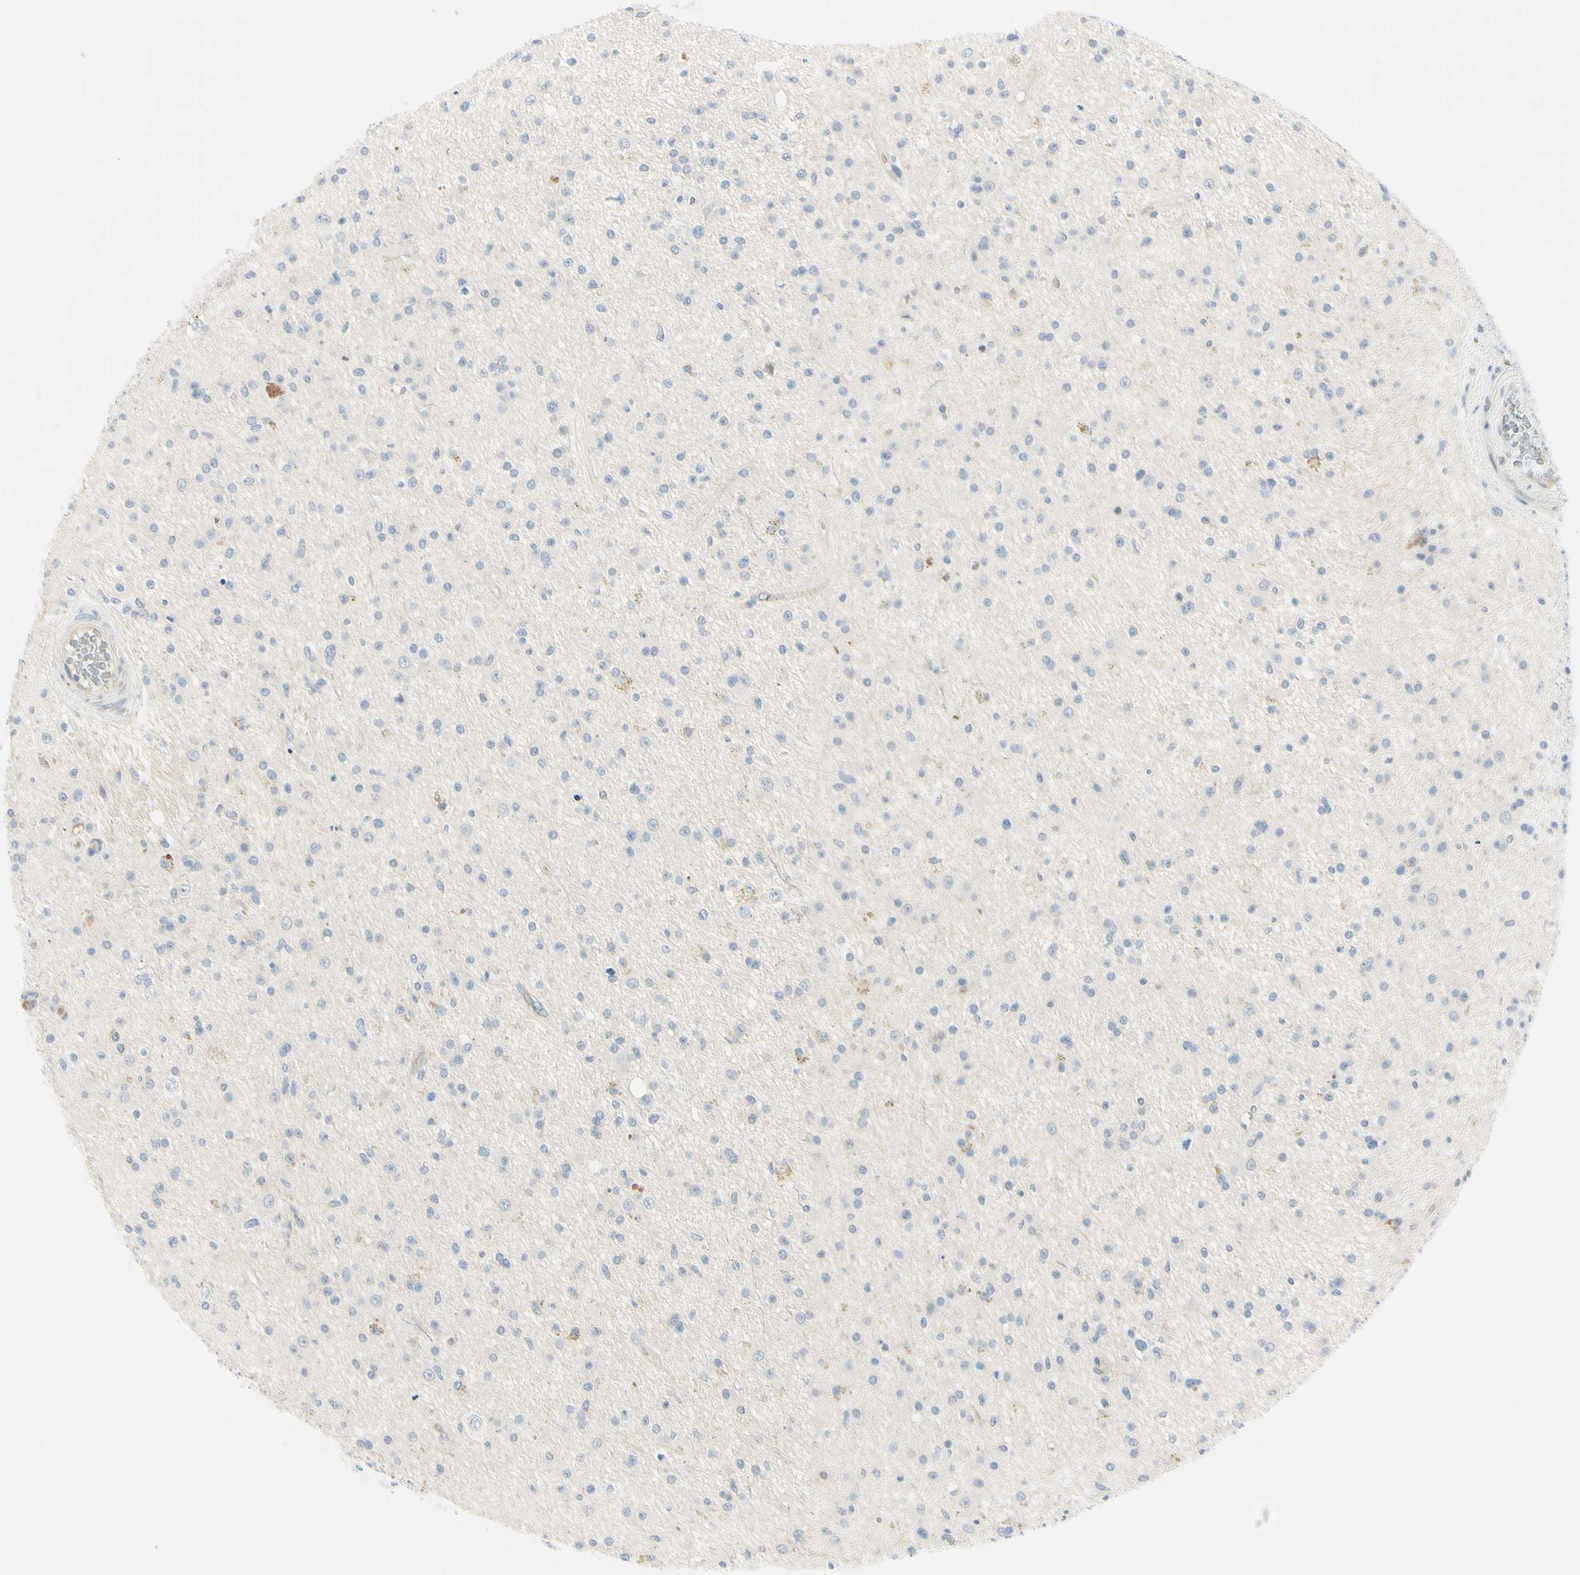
{"staining": {"intensity": "negative", "quantity": "none", "location": "none"}, "tissue": "glioma", "cell_type": "Tumor cells", "image_type": "cancer", "snomed": [{"axis": "morphology", "description": "Glioma, malignant, High grade"}, {"axis": "topography", "description": "Brain"}], "caption": "Immunohistochemistry histopathology image of neoplastic tissue: human malignant glioma (high-grade) stained with DAB (3,3'-diaminobenzidine) reveals no significant protein positivity in tumor cells.", "gene": "ASB9", "patient": {"sex": "male", "age": 33}}